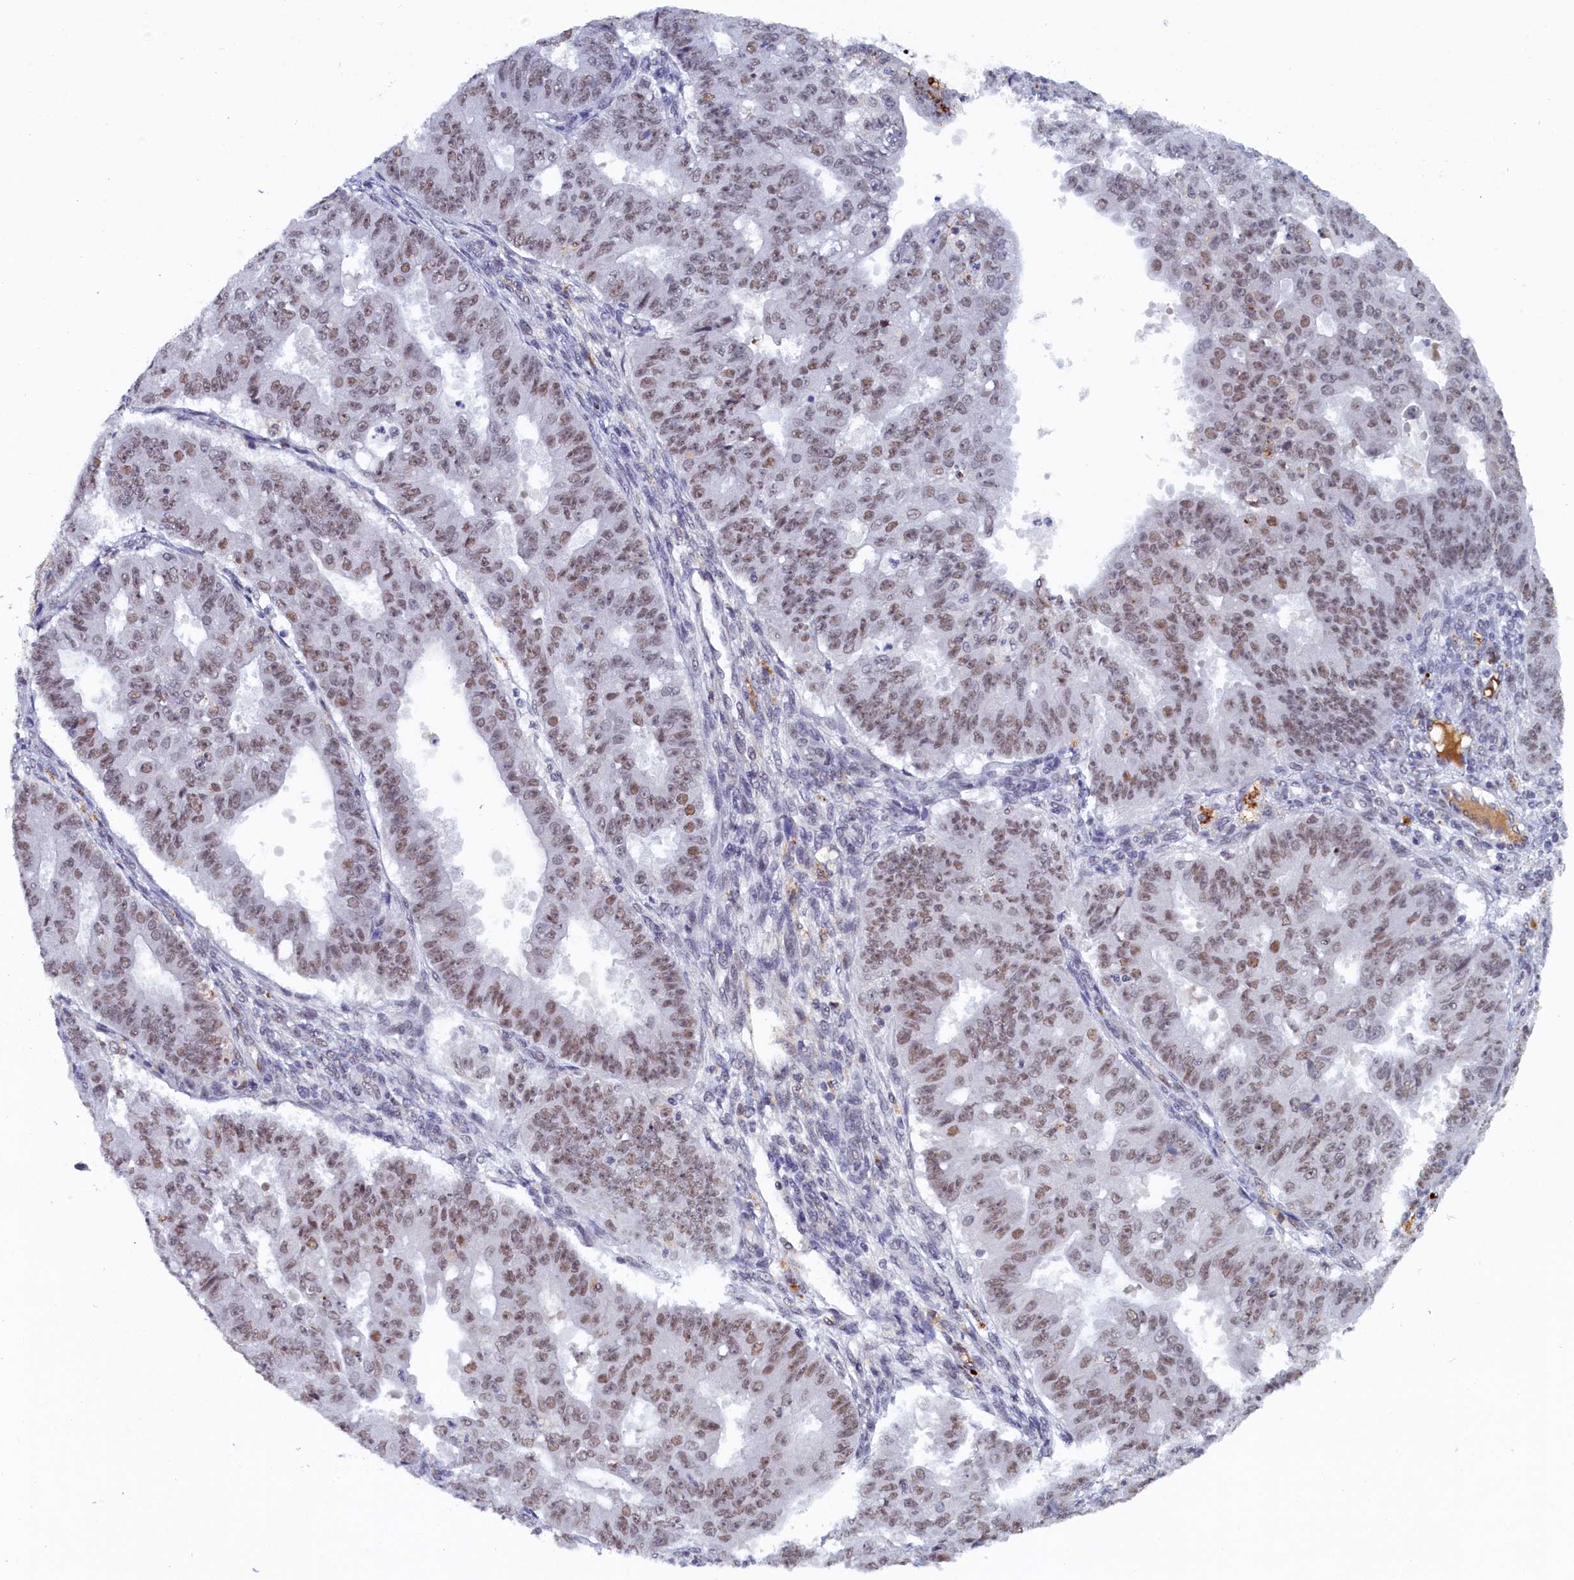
{"staining": {"intensity": "weak", "quantity": ">75%", "location": "nuclear"}, "tissue": "ovarian cancer", "cell_type": "Tumor cells", "image_type": "cancer", "snomed": [{"axis": "morphology", "description": "Carcinoma, endometroid"}, {"axis": "topography", "description": "Appendix"}, {"axis": "topography", "description": "Ovary"}], "caption": "A low amount of weak nuclear expression is present in approximately >75% of tumor cells in ovarian endometroid carcinoma tissue. The protein is shown in brown color, while the nuclei are stained blue.", "gene": "INTS14", "patient": {"sex": "female", "age": 42}}